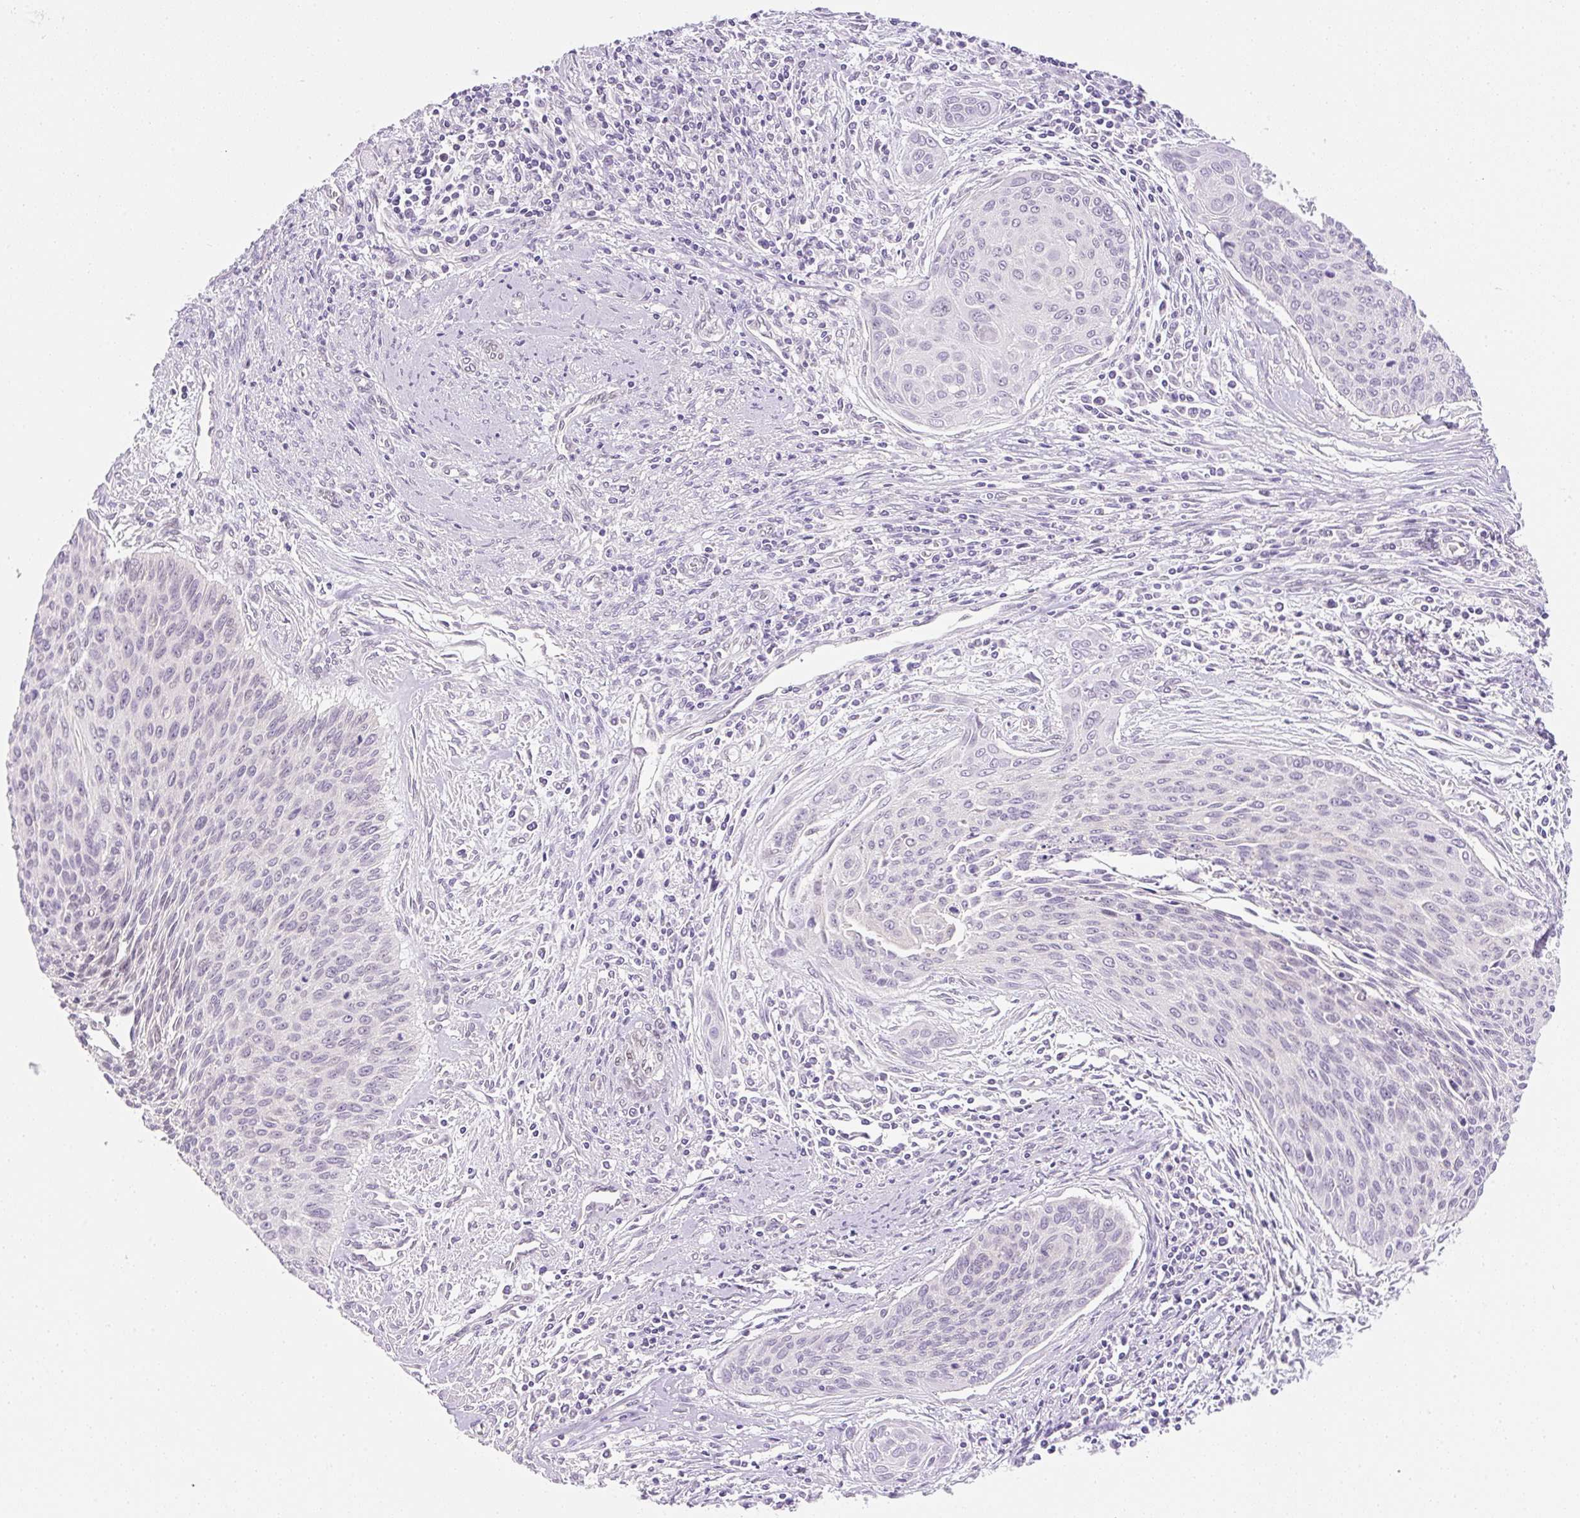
{"staining": {"intensity": "negative", "quantity": "none", "location": "none"}, "tissue": "cervical cancer", "cell_type": "Tumor cells", "image_type": "cancer", "snomed": [{"axis": "morphology", "description": "Squamous cell carcinoma, NOS"}, {"axis": "topography", "description": "Cervix"}], "caption": "Photomicrograph shows no protein expression in tumor cells of cervical cancer (squamous cell carcinoma) tissue.", "gene": "SYNE3", "patient": {"sex": "female", "age": 55}}